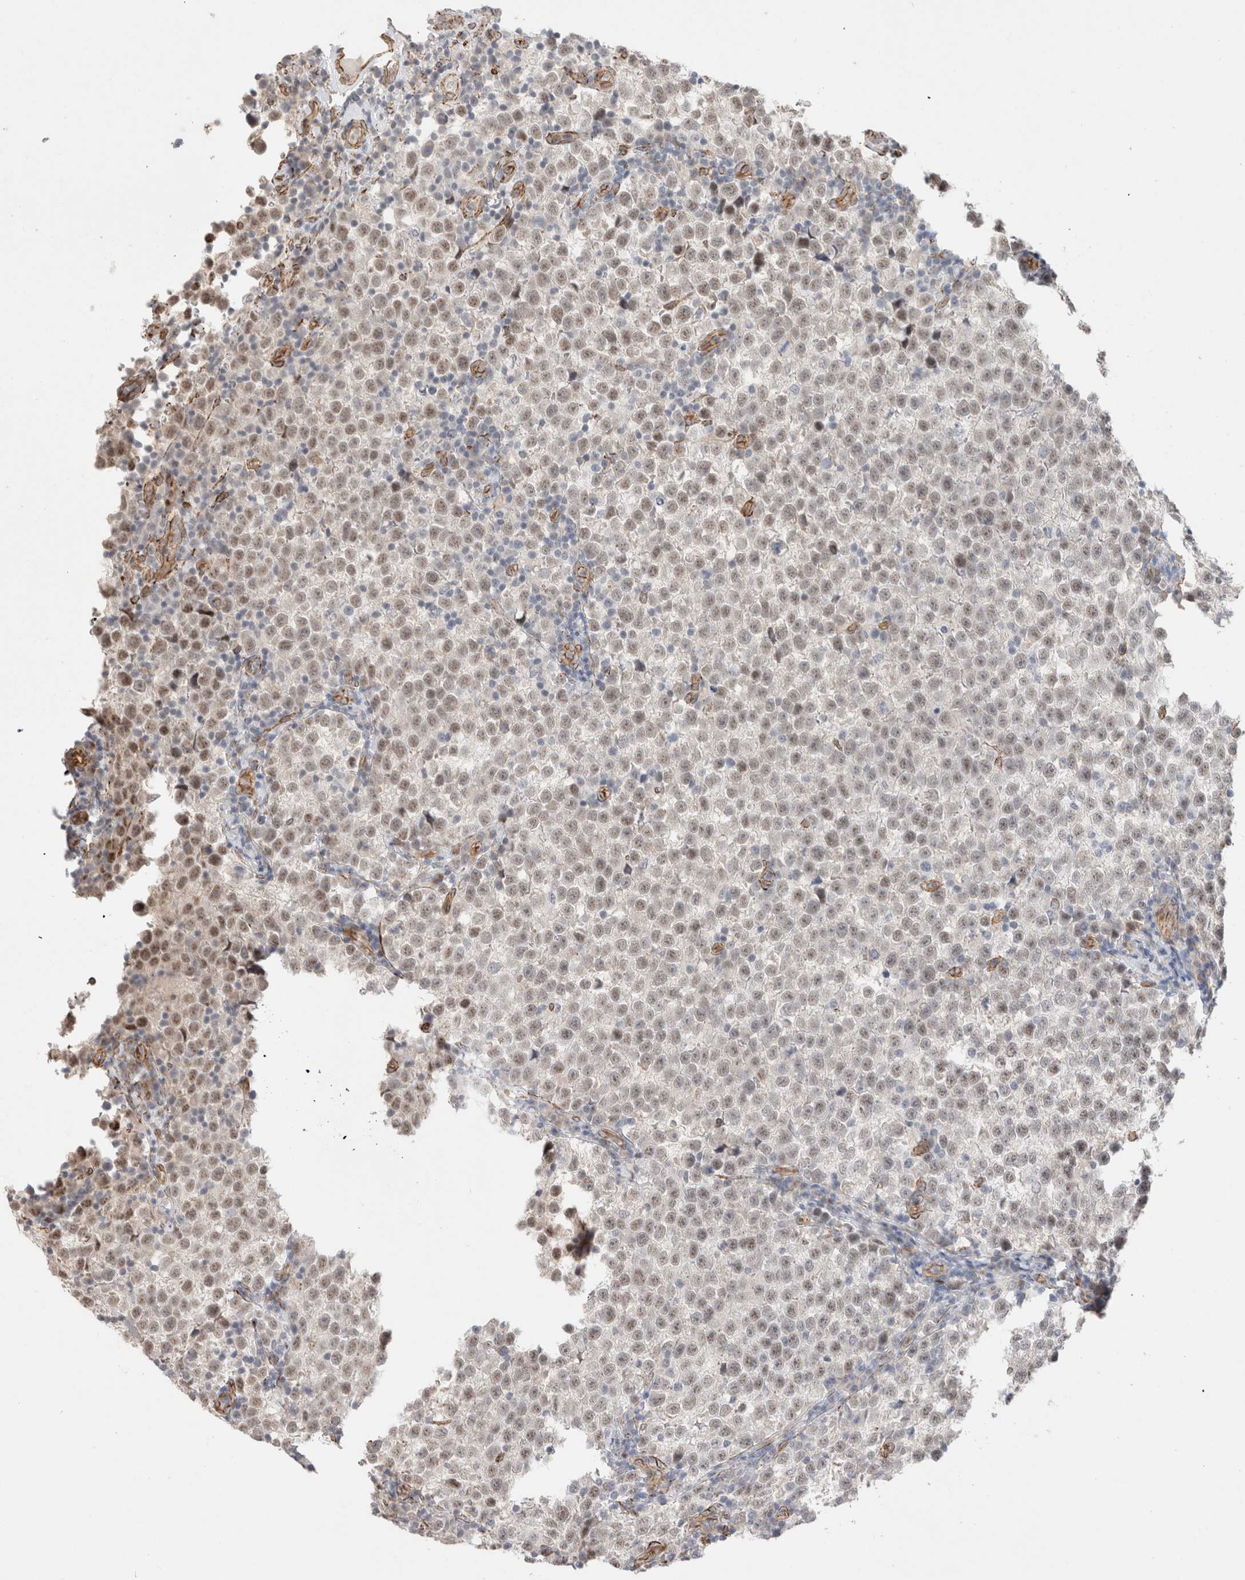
{"staining": {"intensity": "weak", "quantity": ">75%", "location": "nuclear"}, "tissue": "testis cancer", "cell_type": "Tumor cells", "image_type": "cancer", "snomed": [{"axis": "morphology", "description": "Normal tissue, NOS"}, {"axis": "morphology", "description": "Seminoma, NOS"}, {"axis": "topography", "description": "Testis"}], "caption": "DAB (3,3'-diaminobenzidine) immunohistochemical staining of human testis cancer (seminoma) demonstrates weak nuclear protein staining in about >75% of tumor cells.", "gene": "CAAP1", "patient": {"sex": "male", "age": 43}}